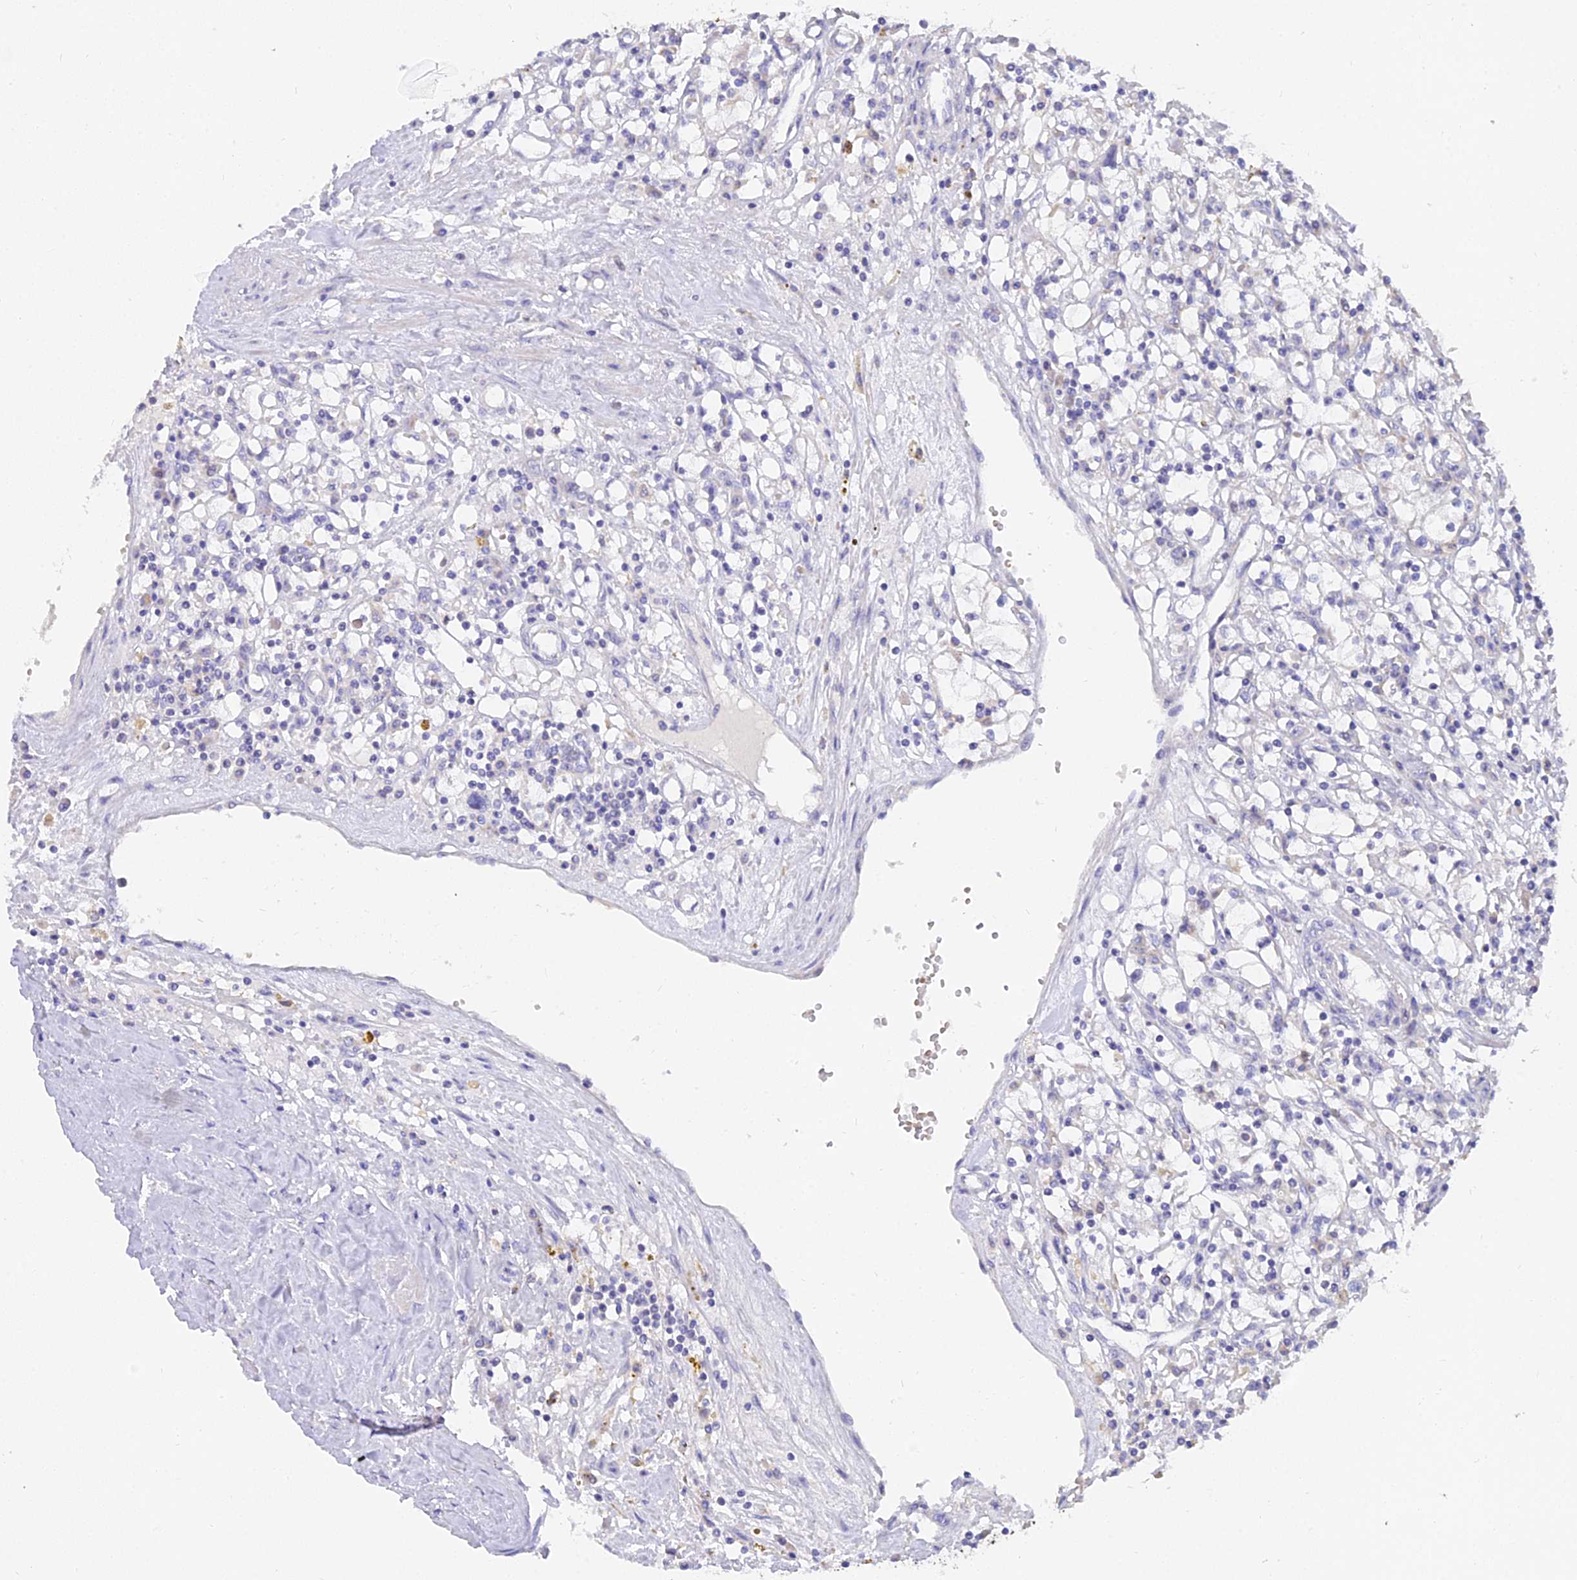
{"staining": {"intensity": "negative", "quantity": "none", "location": "none"}, "tissue": "renal cancer", "cell_type": "Tumor cells", "image_type": "cancer", "snomed": [{"axis": "morphology", "description": "Adenocarcinoma, NOS"}, {"axis": "topography", "description": "Kidney"}], "caption": "High magnification brightfield microscopy of adenocarcinoma (renal) stained with DAB (brown) and counterstained with hematoxylin (blue): tumor cells show no significant expression.", "gene": "ARL8B", "patient": {"sex": "male", "age": 56}}